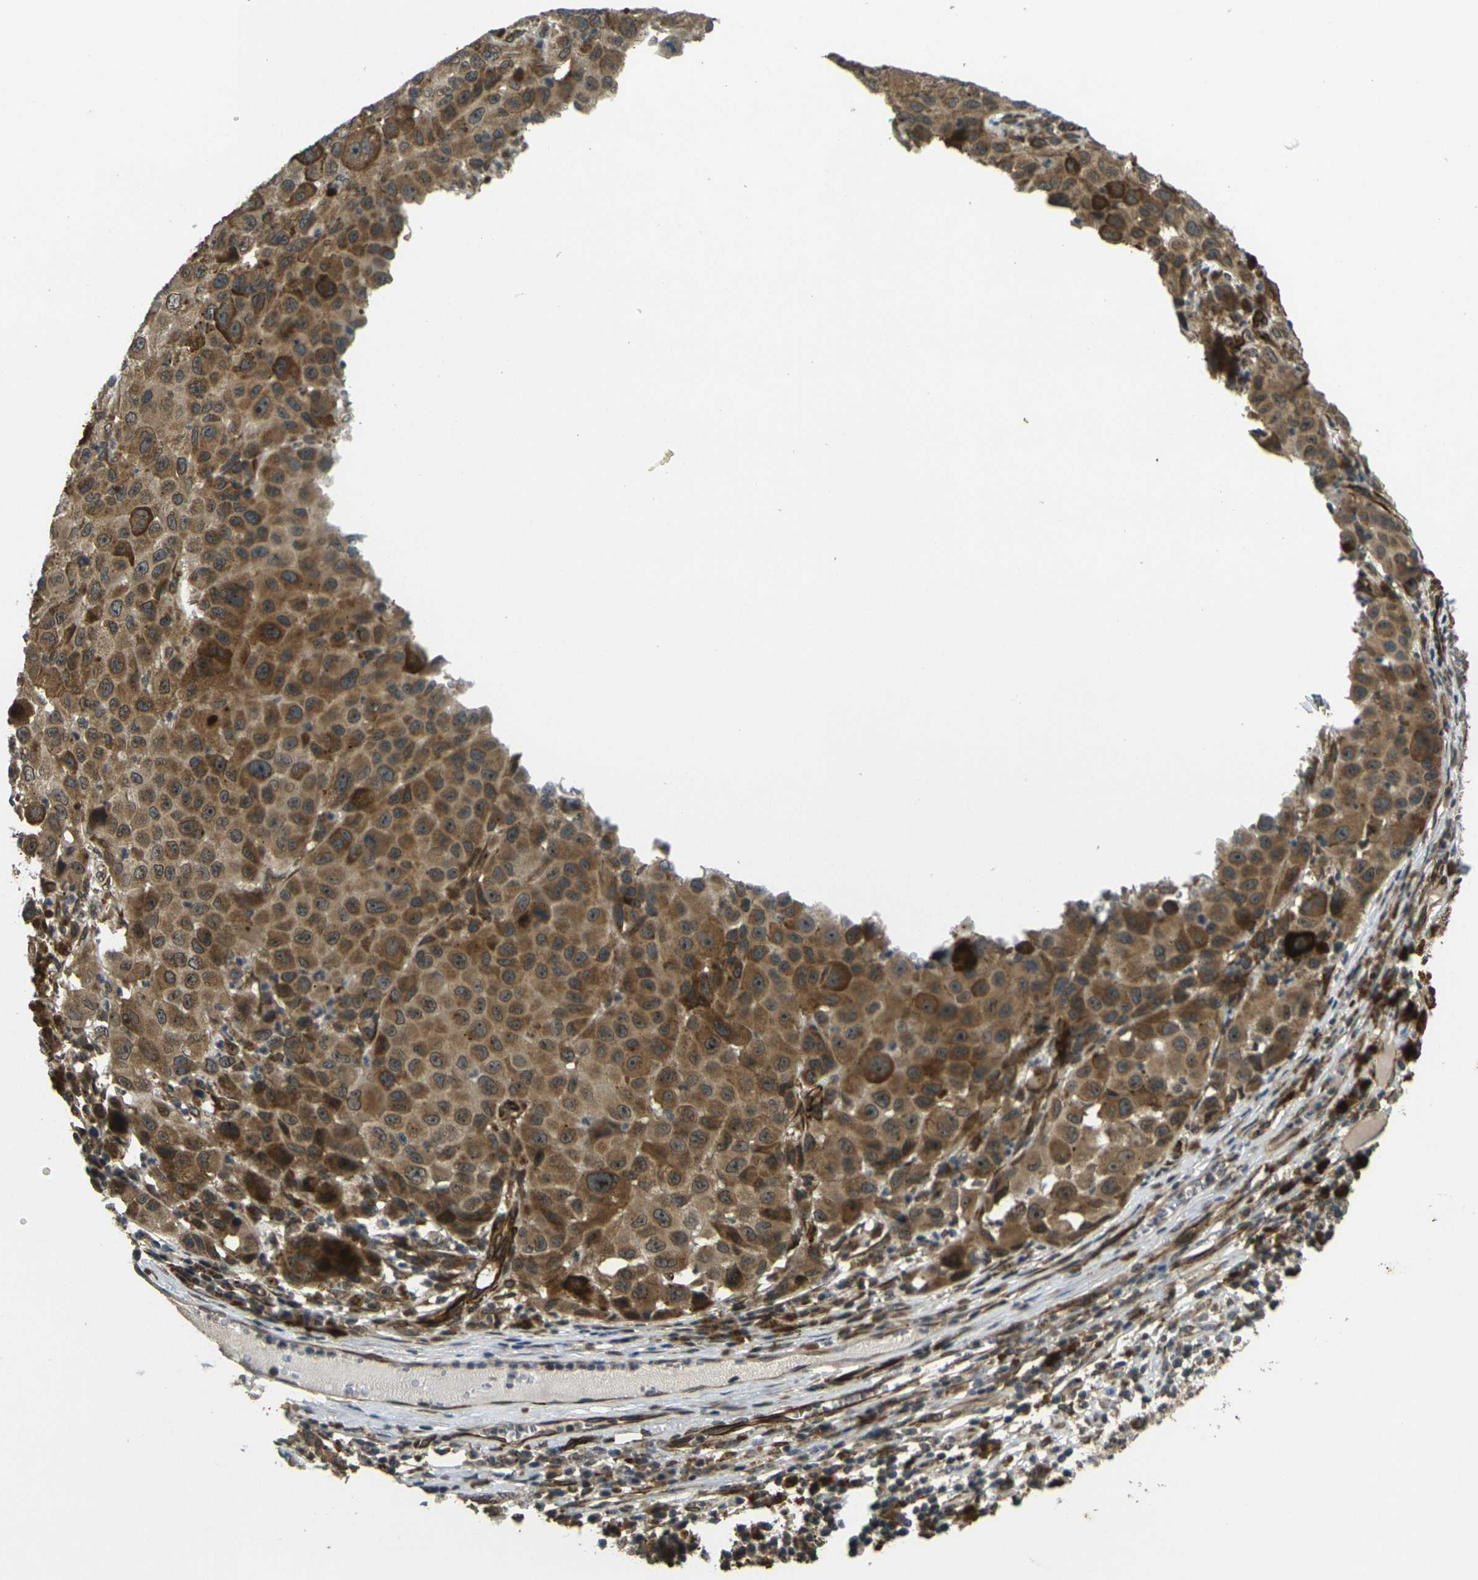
{"staining": {"intensity": "moderate", "quantity": ">75%", "location": "cytoplasmic/membranous"}, "tissue": "melanoma", "cell_type": "Tumor cells", "image_type": "cancer", "snomed": [{"axis": "morphology", "description": "Malignant melanoma, NOS"}, {"axis": "topography", "description": "Skin"}], "caption": "Melanoma stained with a protein marker displays moderate staining in tumor cells.", "gene": "FUT11", "patient": {"sex": "female", "age": 46}}